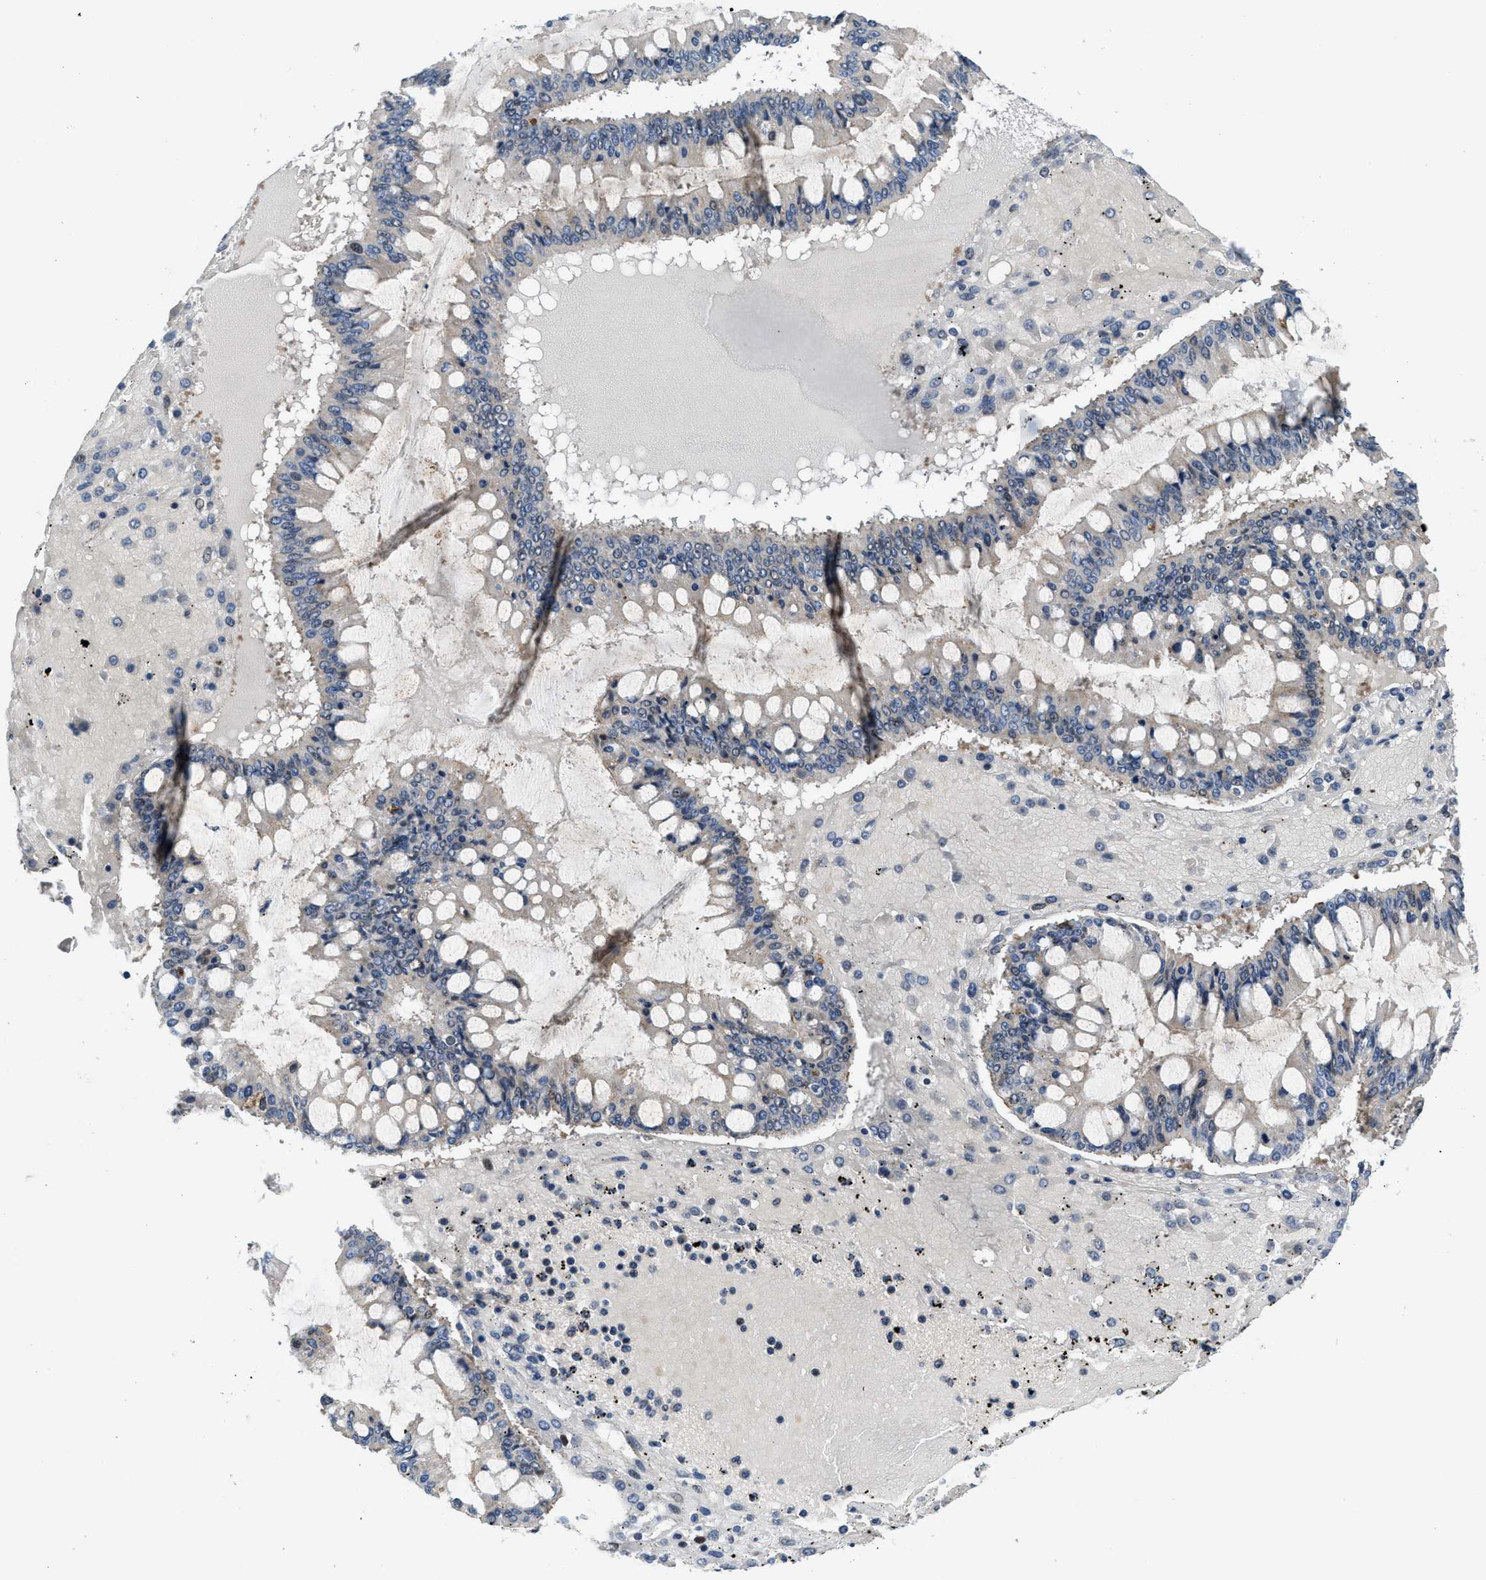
{"staining": {"intensity": "negative", "quantity": "none", "location": "none"}, "tissue": "ovarian cancer", "cell_type": "Tumor cells", "image_type": "cancer", "snomed": [{"axis": "morphology", "description": "Cystadenocarcinoma, mucinous, NOS"}, {"axis": "topography", "description": "Ovary"}], "caption": "Histopathology image shows no significant protein staining in tumor cells of ovarian cancer.", "gene": "SETD5", "patient": {"sex": "female", "age": 73}}